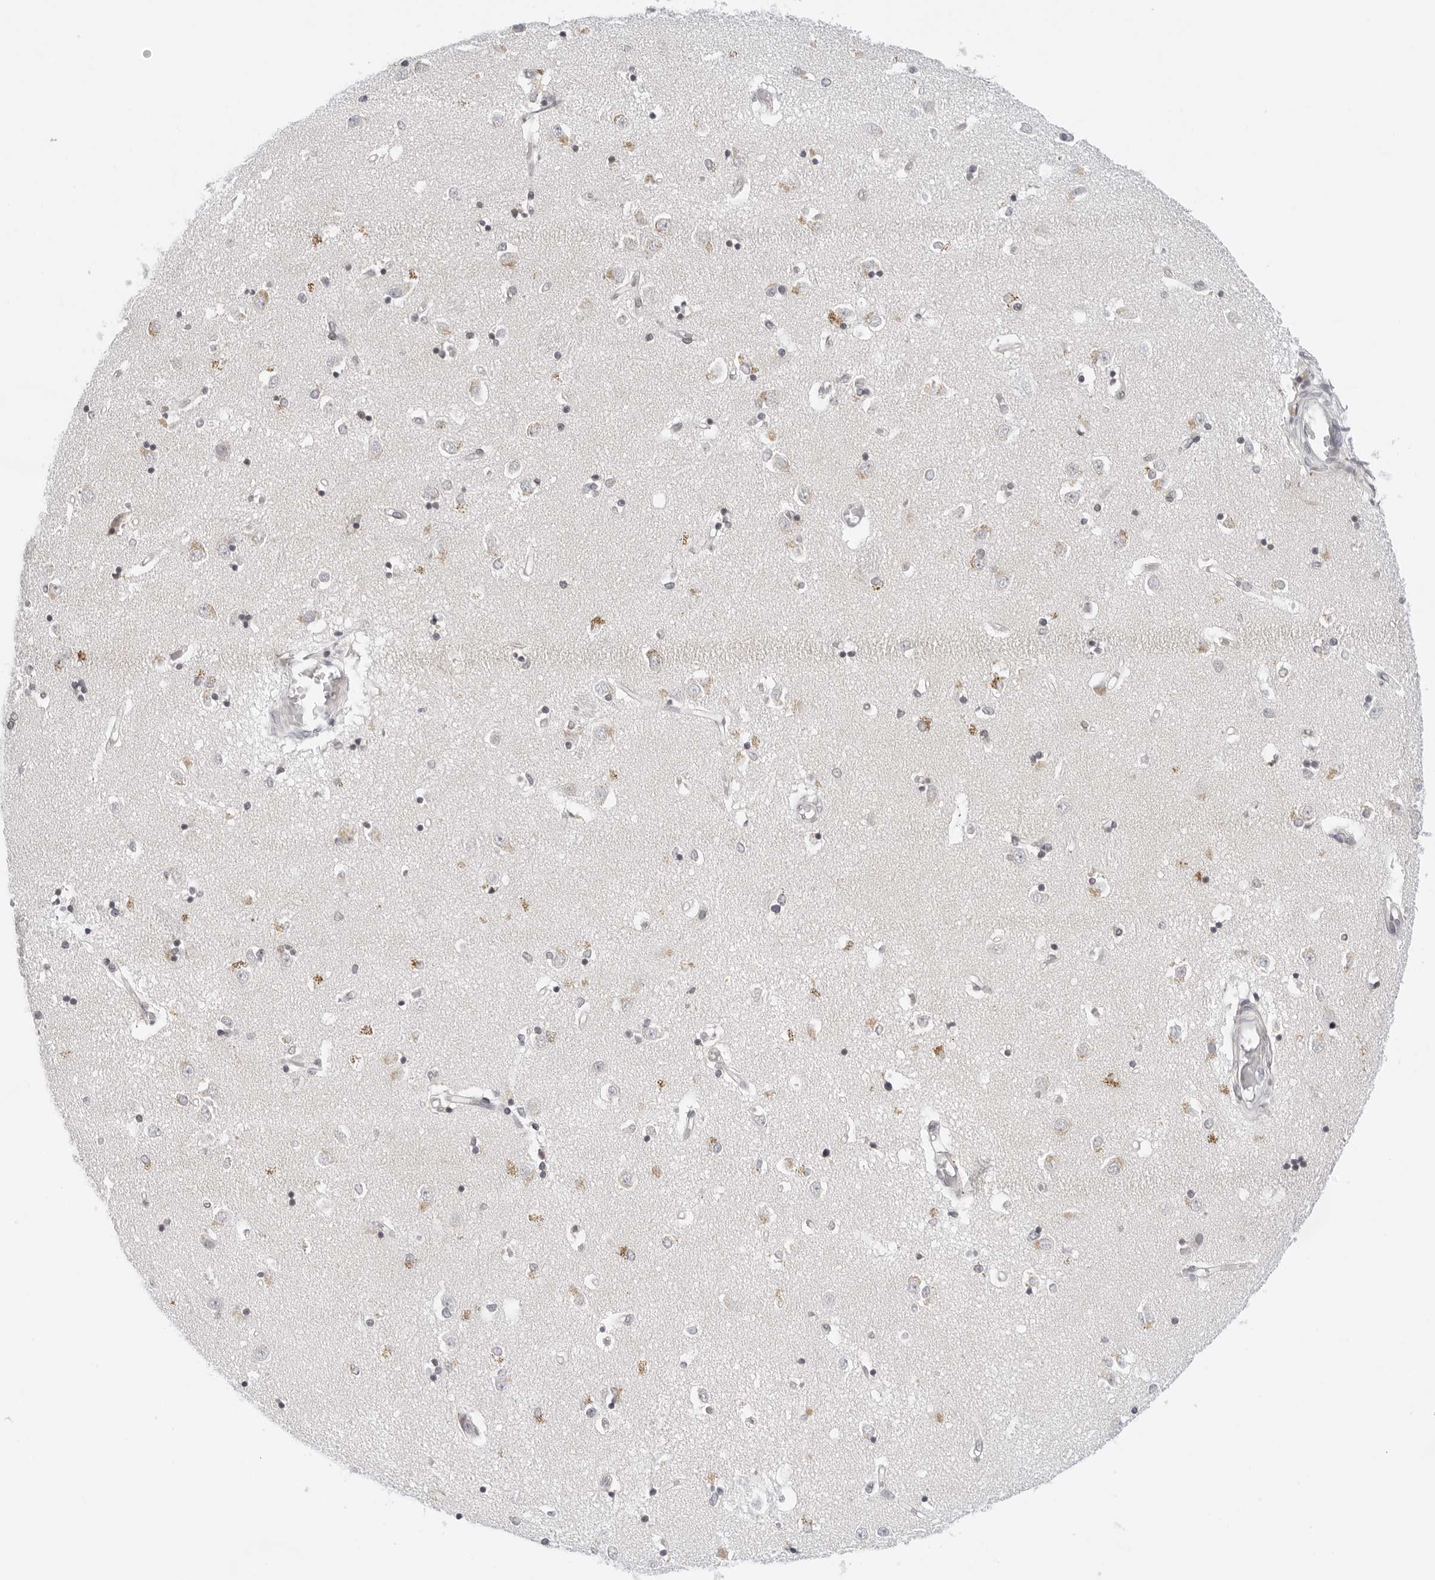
{"staining": {"intensity": "moderate", "quantity": "<25%", "location": "cytoplasmic/membranous"}, "tissue": "caudate", "cell_type": "Glial cells", "image_type": "normal", "snomed": [{"axis": "morphology", "description": "Normal tissue, NOS"}, {"axis": "topography", "description": "Lateral ventricle wall"}], "caption": "Glial cells exhibit low levels of moderate cytoplasmic/membranous positivity in about <25% of cells in benign caudate.", "gene": "CIART", "patient": {"sex": "male", "age": 45}}